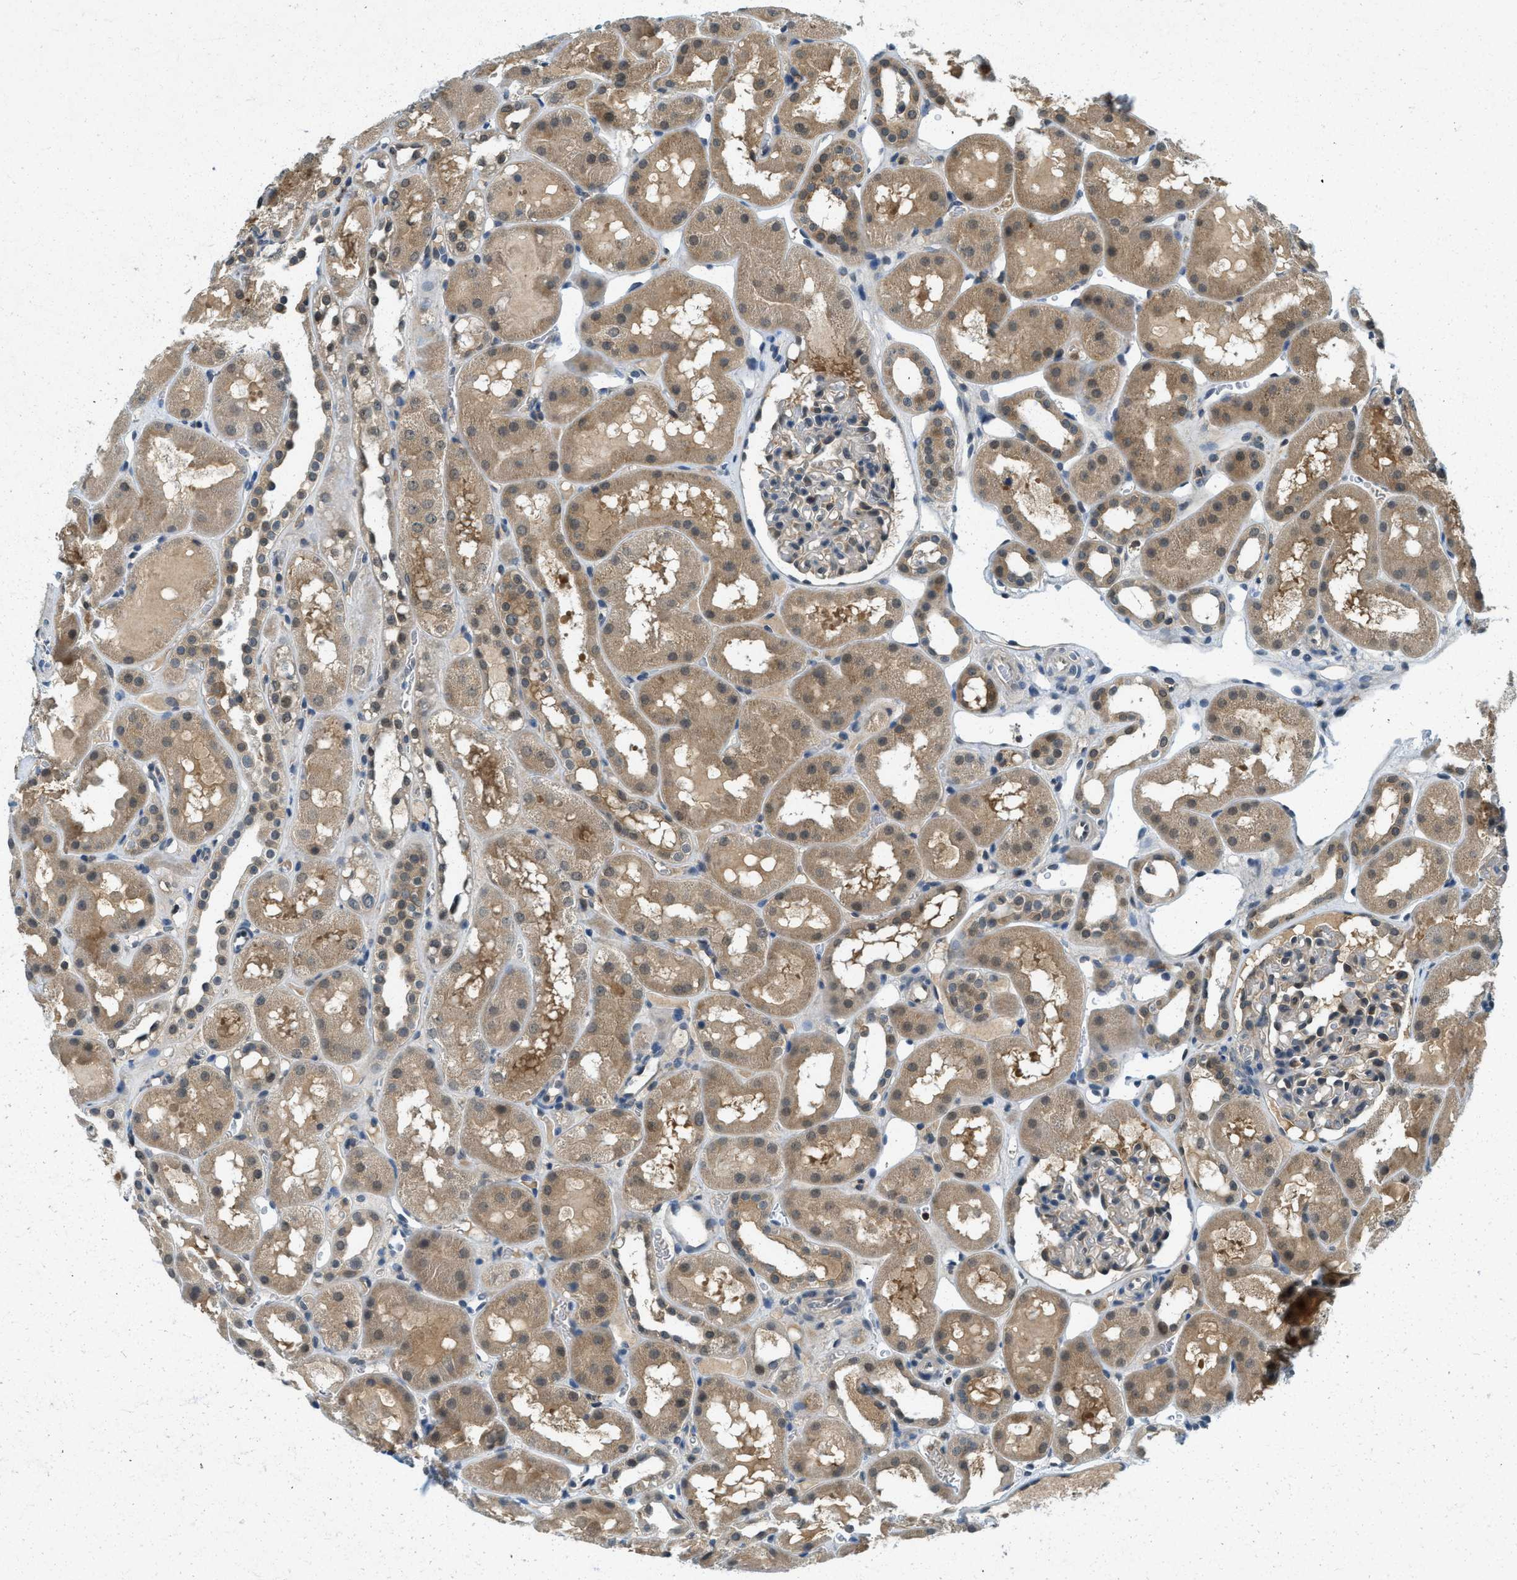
{"staining": {"intensity": "weak", "quantity": "<25%", "location": "cytoplasmic/membranous"}, "tissue": "kidney", "cell_type": "Cells in glomeruli", "image_type": "normal", "snomed": [{"axis": "morphology", "description": "Normal tissue, NOS"}, {"axis": "topography", "description": "Kidney"}, {"axis": "topography", "description": "Urinary bladder"}], "caption": "Immunohistochemistry of unremarkable human kidney displays no expression in cells in glomeruli.", "gene": "GMPPB", "patient": {"sex": "male", "age": 16}}